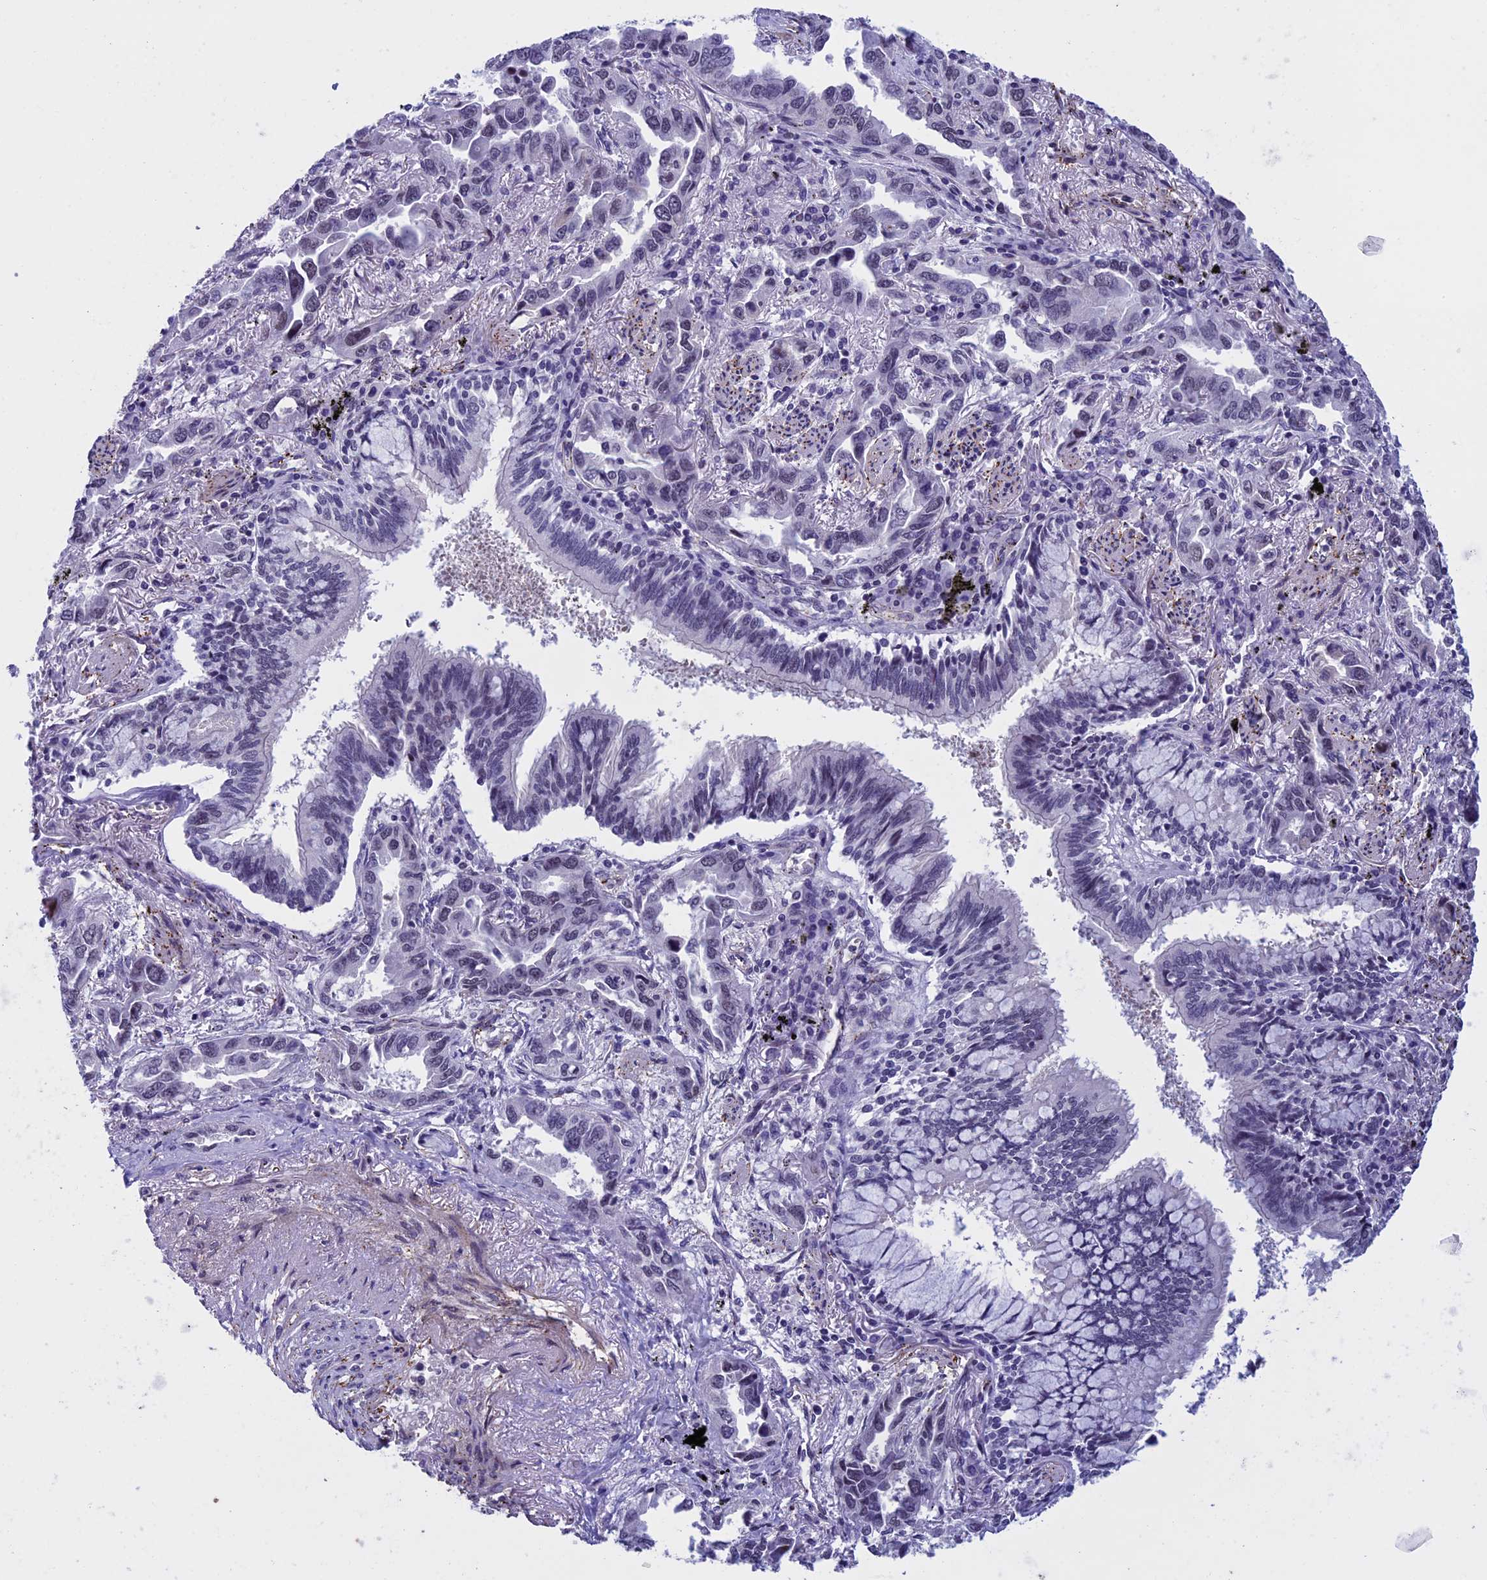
{"staining": {"intensity": "weak", "quantity": "<25%", "location": "nuclear"}, "tissue": "lung cancer", "cell_type": "Tumor cells", "image_type": "cancer", "snomed": [{"axis": "morphology", "description": "Adenocarcinoma, NOS"}, {"axis": "topography", "description": "Lung"}], "caption": "Tumor cells are negative for brown protein staining in adenocarcinoma (lung). Nuclei are stained in blue.", "gene": "NIPBL", "patient": {"sex": "male", "age": 67}}